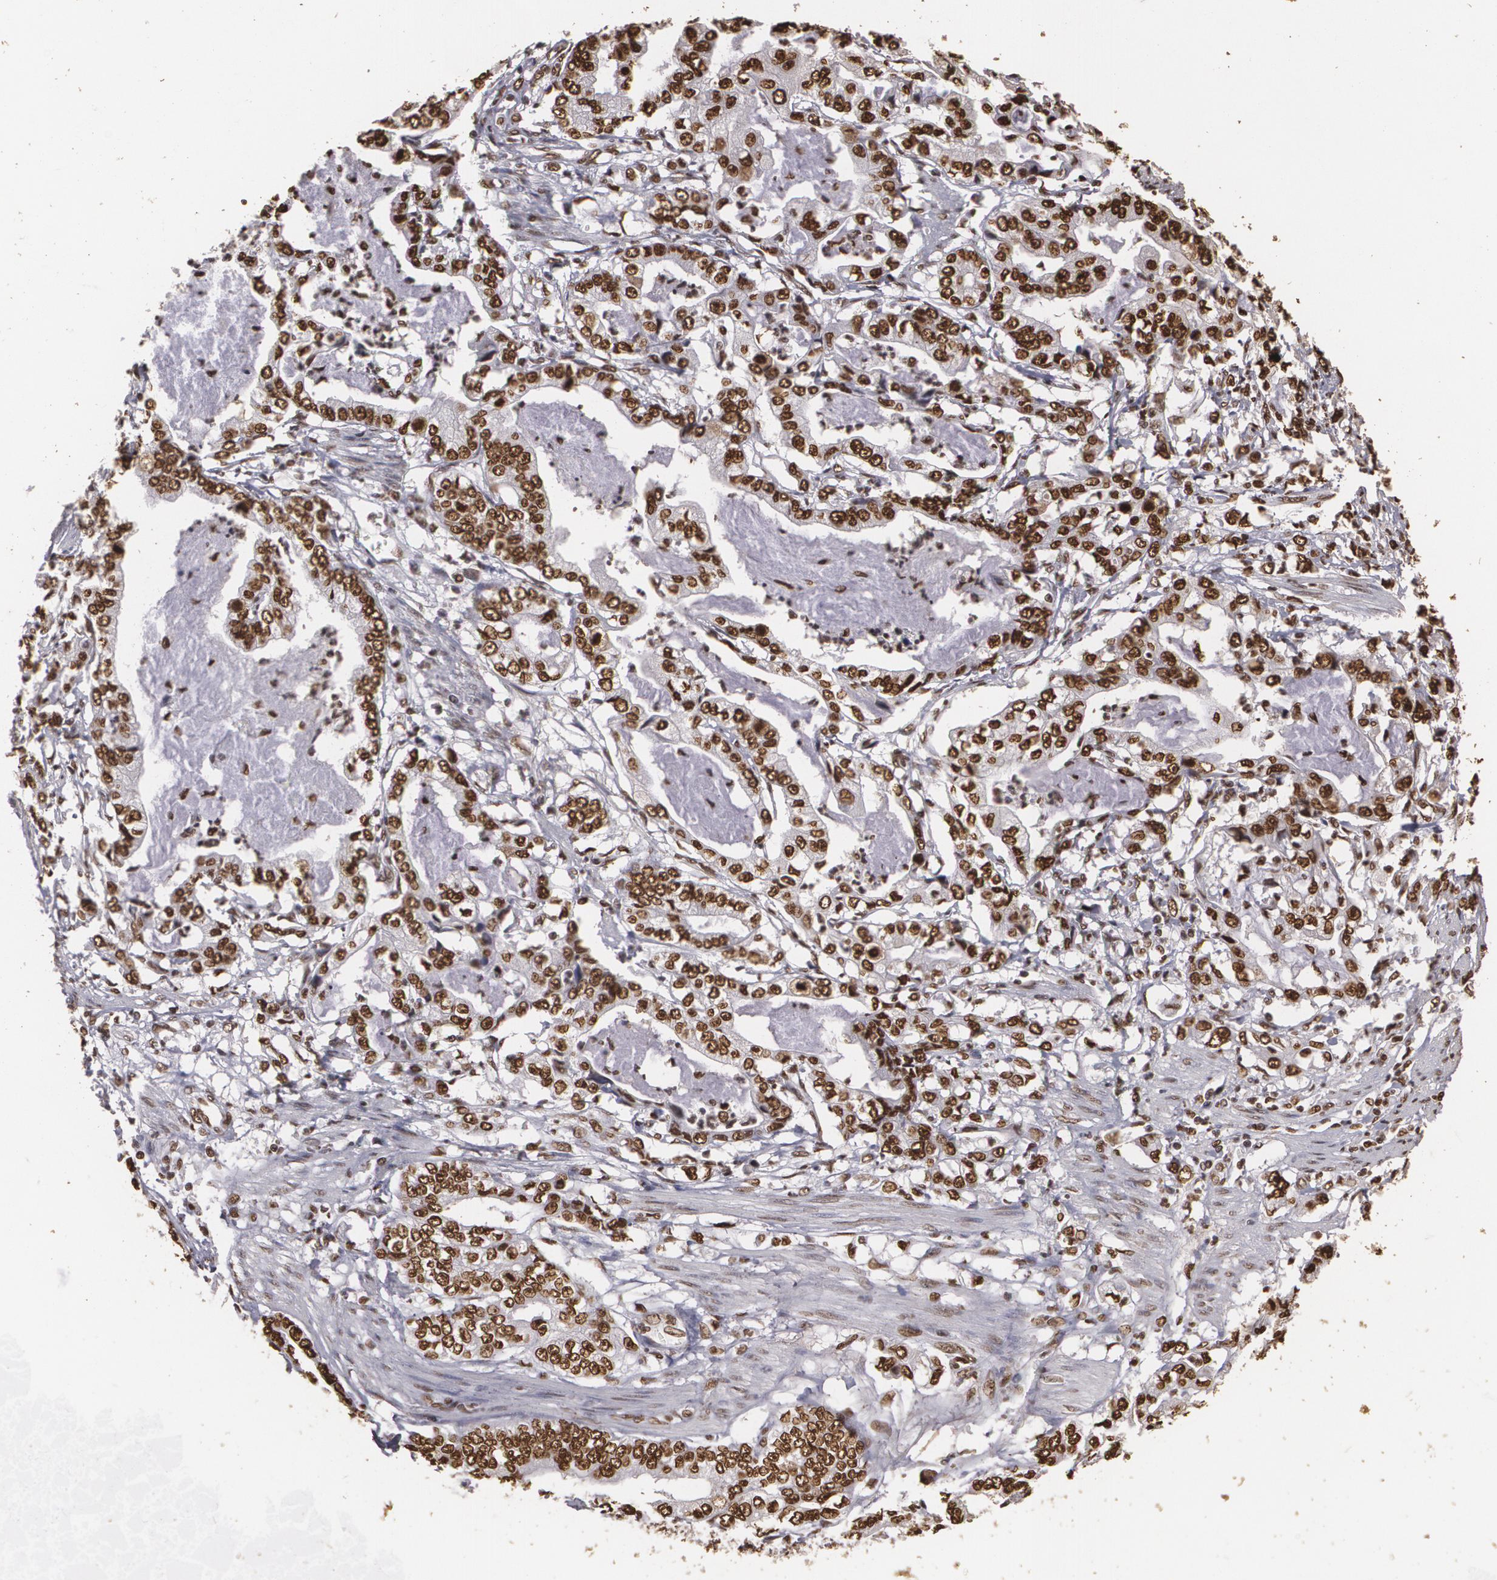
{"staining": {"intensity": "strong", "quantity": ">75%", "location": "nuclear"}, "tissue": "stomach cancer", "cell_type": "Tumor cells", "image_type": "cancer", "snomed": [{"axis": "morphology", "description": "Adenocarcinoma, NOS"}, {"axis": "topography", "description": "Pancreas"}, {"axis": "topography", "description": "Stomach, upper"}], "caption": "Approximately >75% of tumor cells in human stomach cancer show strong nuclear protein positivity as visualized by brown immunohistochemical staining.", "gene": "RCOR1", "patient": {"sex": "male", "age": 77}}